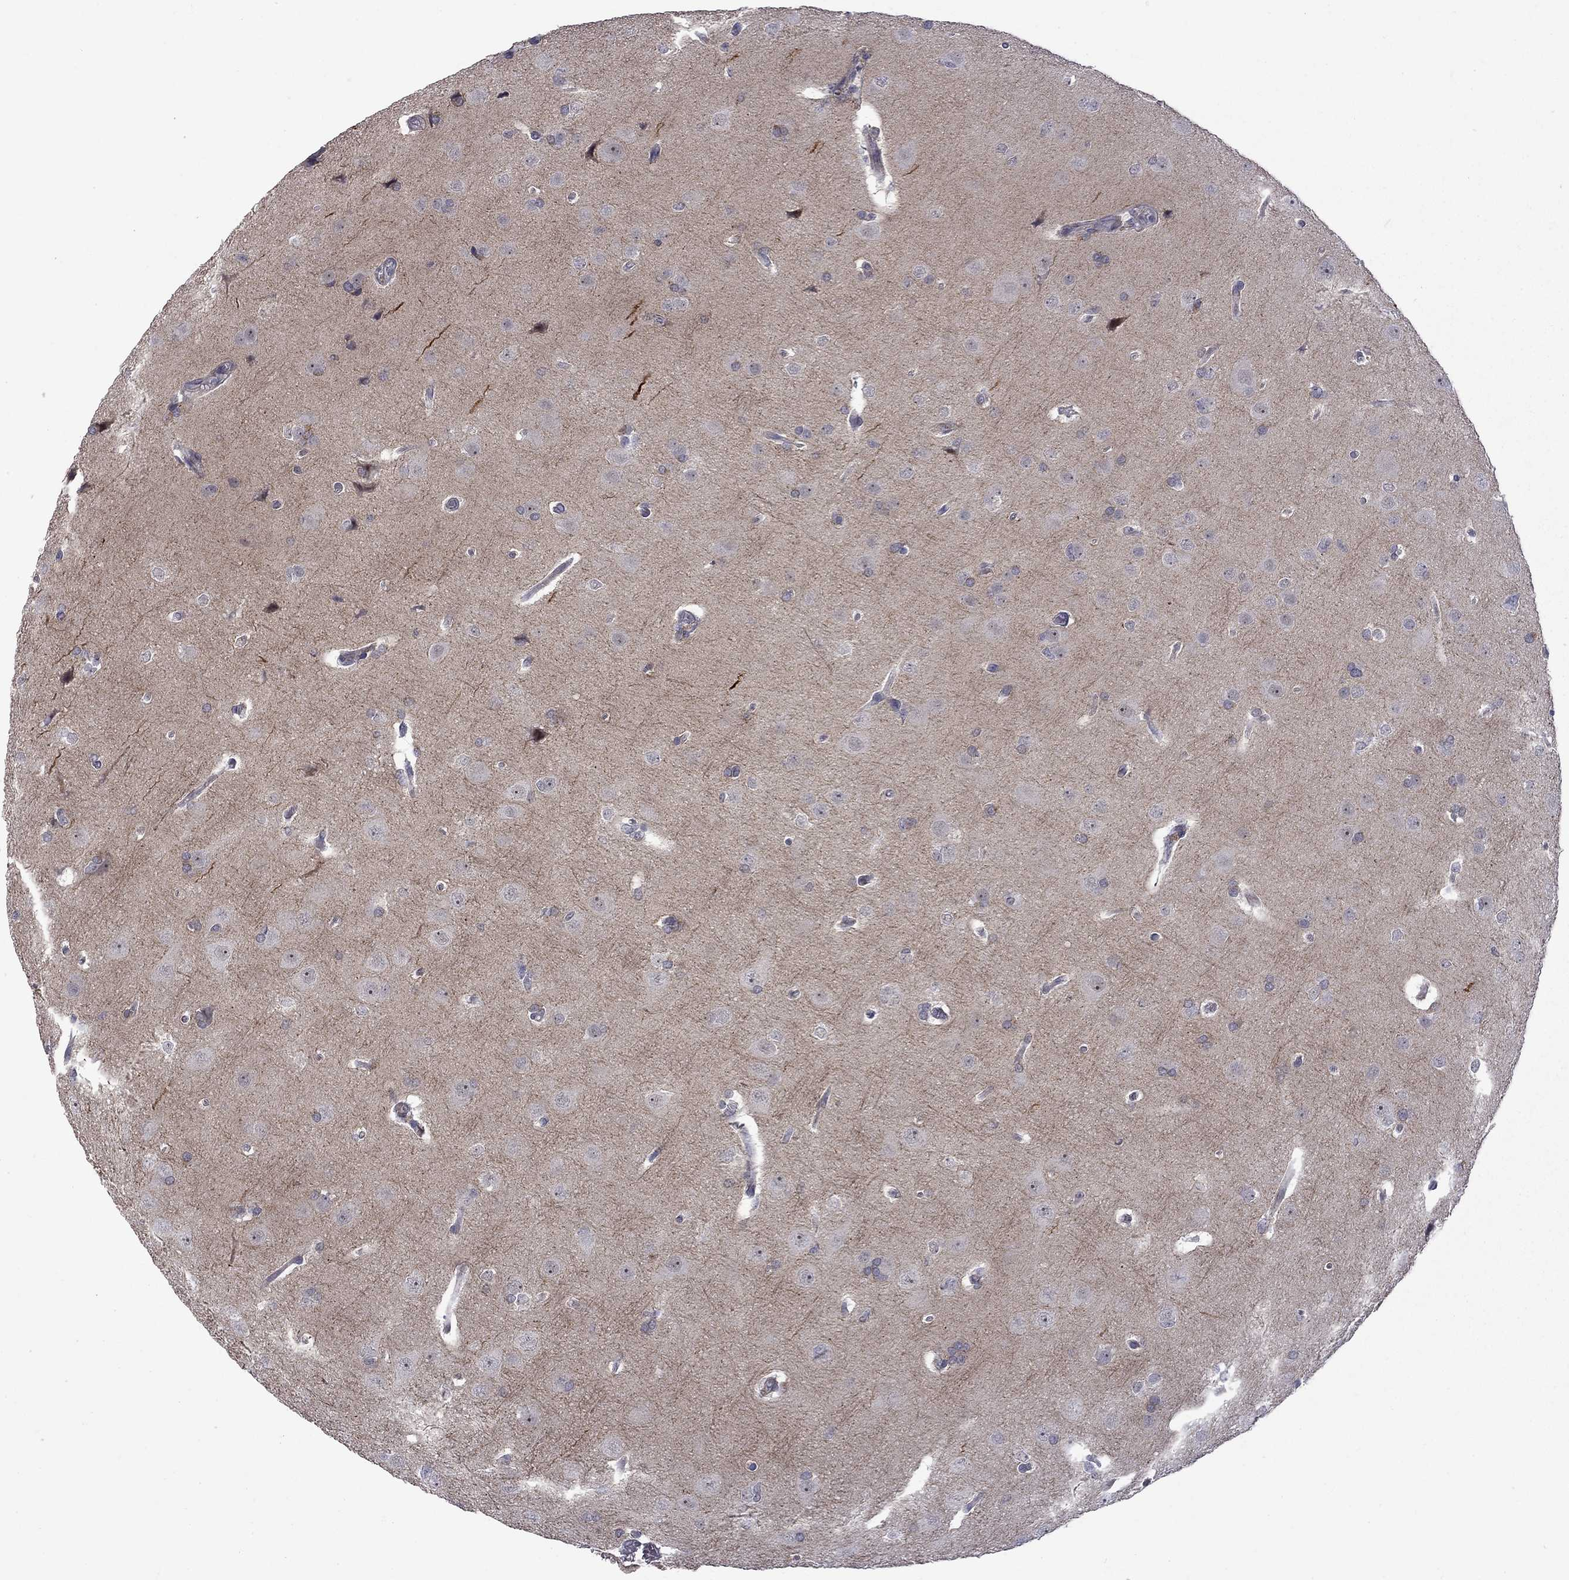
{"staining": {"intensity": "negative", "quantity": "none", "location": "none"}, "tissue": "glioma", "cell_type": "Tumor cells", "image_type": "cancer", "snomed": [{"axis": "morphology", "description": "Glioma, malignant, Low grade"}, {"axis": "topography", "description": "Brain"}], "caption": "Tumor cells show no significant protein staining in glioma.", "gene": "GSG1L", "patient": {"sex": "female", "age": 32}}